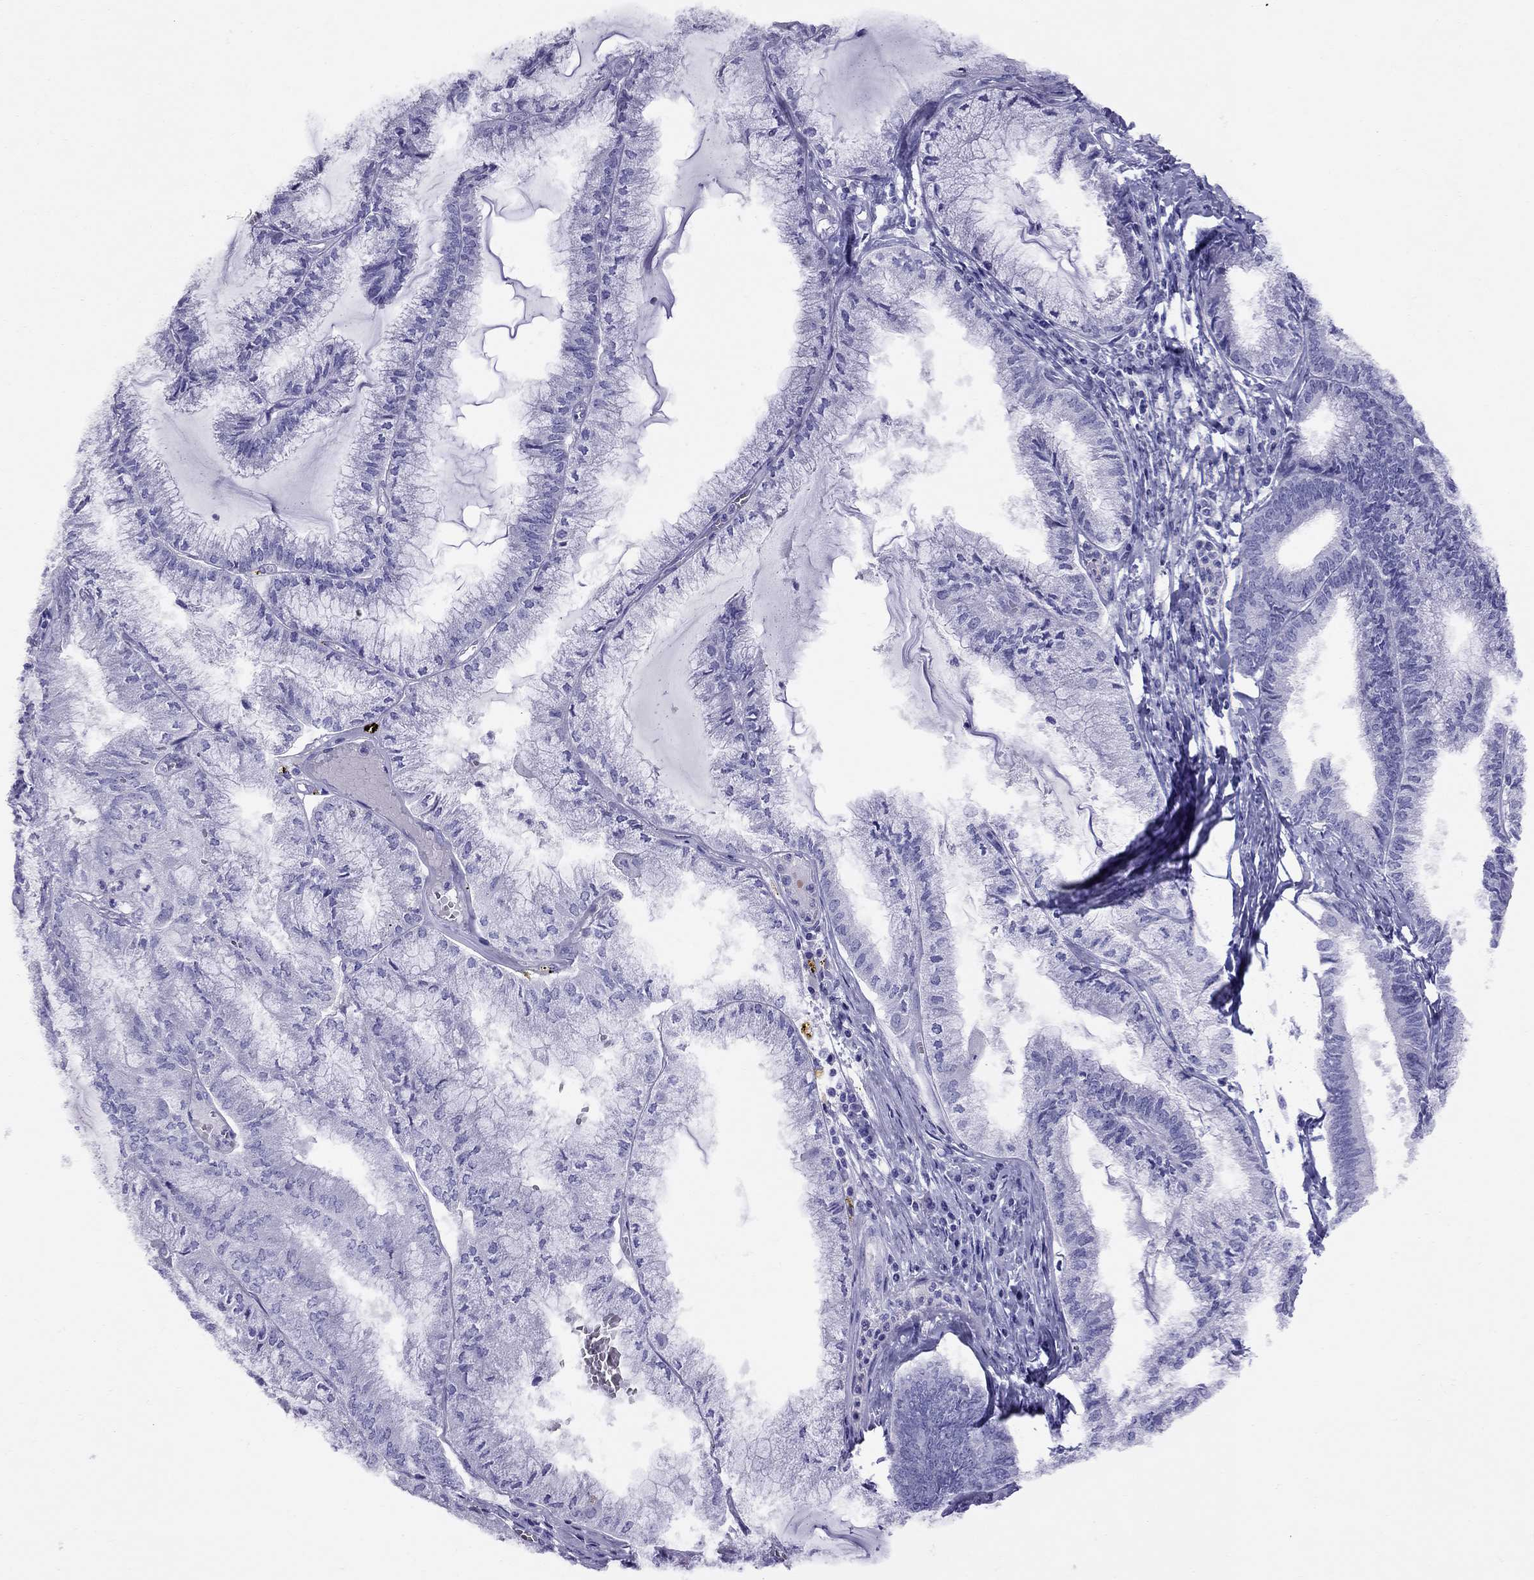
{"staining": {"intensity": "negative", "quantity": "none", "location": "none"}, "tissue": "endometrial cancer", "cell_type": "Tumor cells", "image_type": "cancer", "snomed": [{"axis": "morphology", "description": "Carcinoma, NOS"}, {"axis": "topography", "description": "Endometrium"}], "caption": "The histopathology image demonstrates no significant expression in tumor cells of endometrial cancer. (Brightfield microscopy of DAB (3,3'-diaminobenzidine) immunohistochemistry (IHC) at high magnification).", "gene": "AVPR1B", "patient": {"sex": "female", "age": 62}}